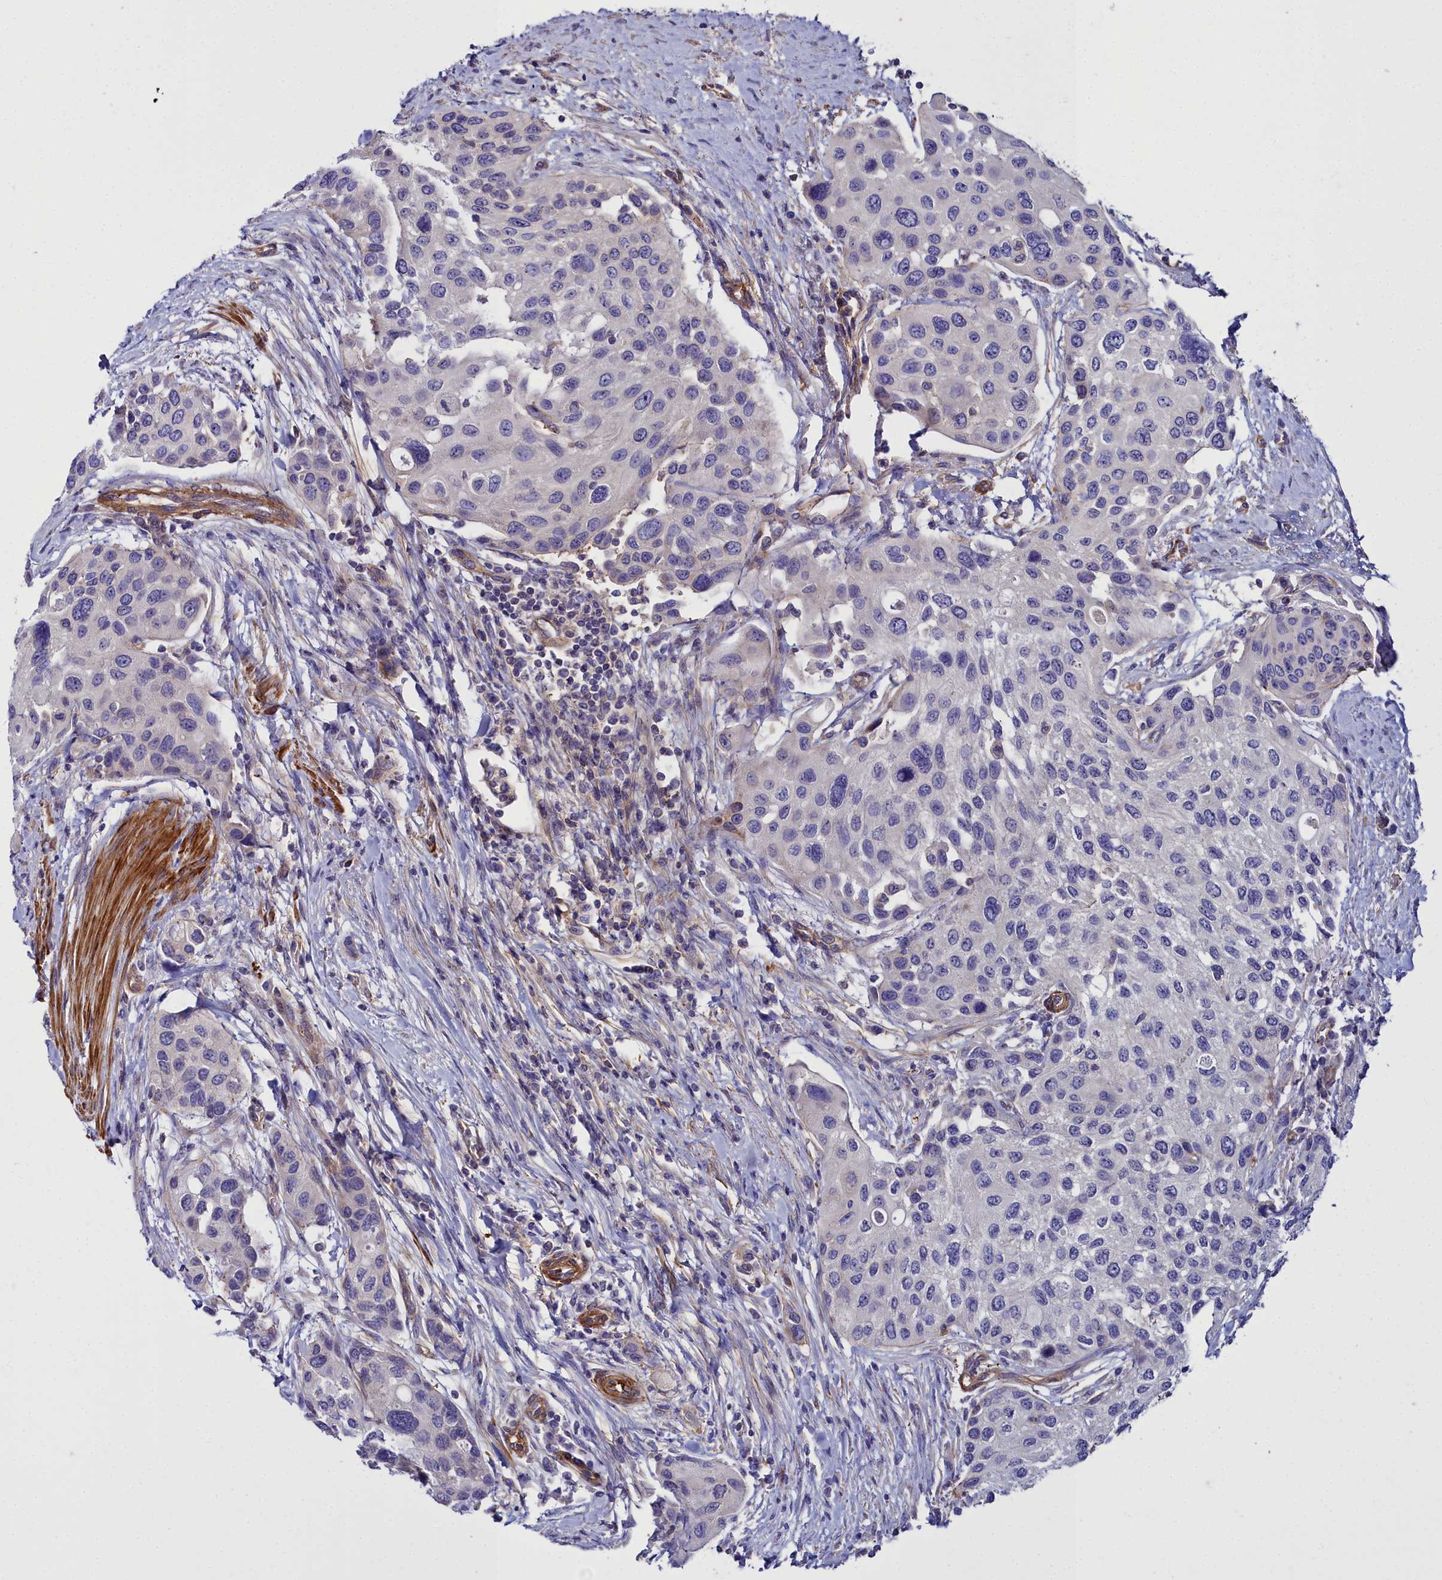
{"staining": {"intensity": "negative", "quantity": "none", "location": "none"}, "tissue": "urothelial cancer", "cell_type": "Tumor cells", "image_type": "cancer", "snomed": [{"axis": "morphology", "description": "Normal tissue, NOS"}, {"axis": "morphology", "description": "Urothelial carcinoma, High grade"}, {"axis": "topography", "description": "Vascular tissue"}, {"axis": "topography", "description": "Urinary bladder"}], "caption": "Immunohistochemistry photomicrograph of neoplastic tissue: urothelial carcinoma (high-grade) stained with DAB shows no significant protein positivity in tumor cells.", "gene": "FADS3", "patient": {"sex": "female", "age": 56}}